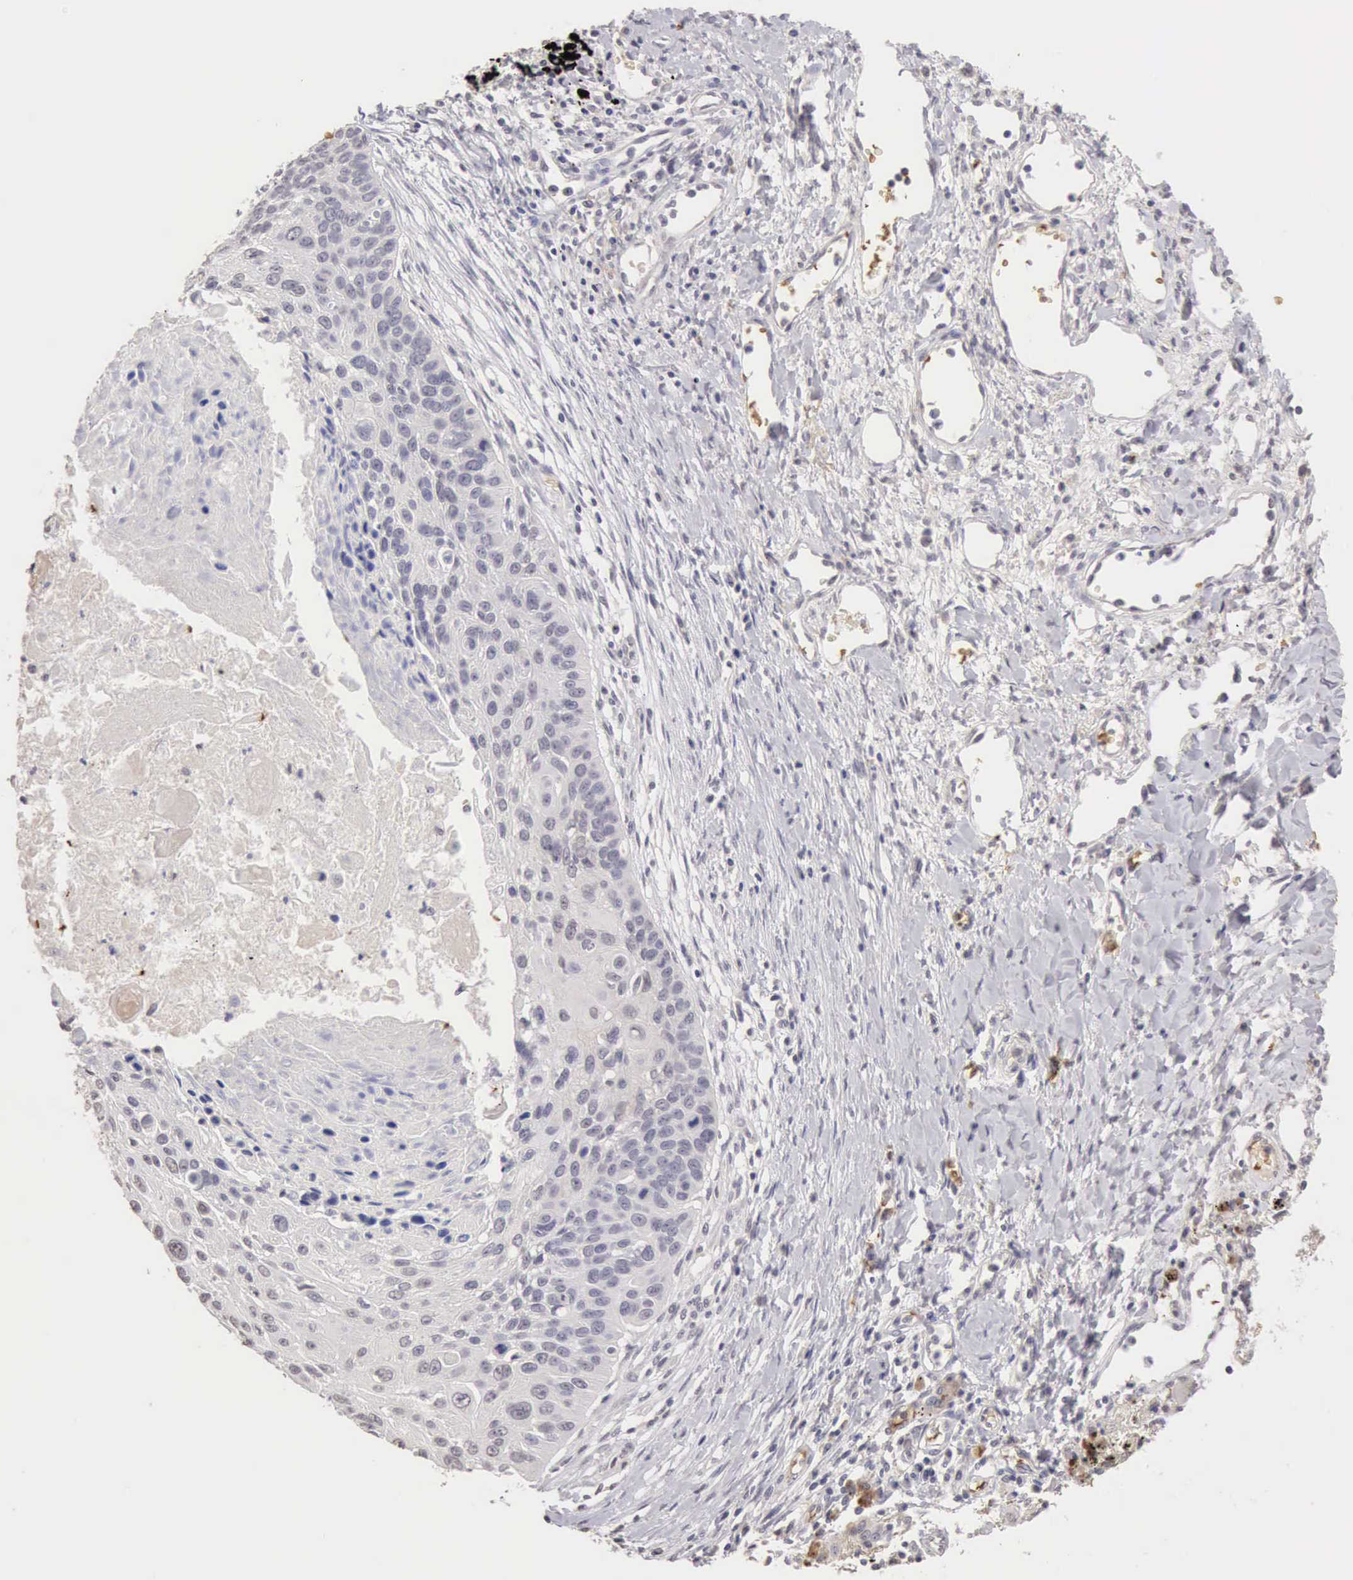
{"staining": {"intensity": "negative", "quantity": "none", "location": "none"}, "tissue": "lung cancer", "cell_type": "Tumor cells", "image_type": "cancer", "snomed": [{"axis": "morphology", "description": "Squamous cell carcinoma, NOS"}, {"axis": "topography", "description": "Lung"}], "caption": "Immunohistochemistry (IHC) of human lung cancer (squamous cell carcinoma) exhibits no staining in tumor cells.", "gene": "CFI", "patient": {"sex": "male", "age": 71}}